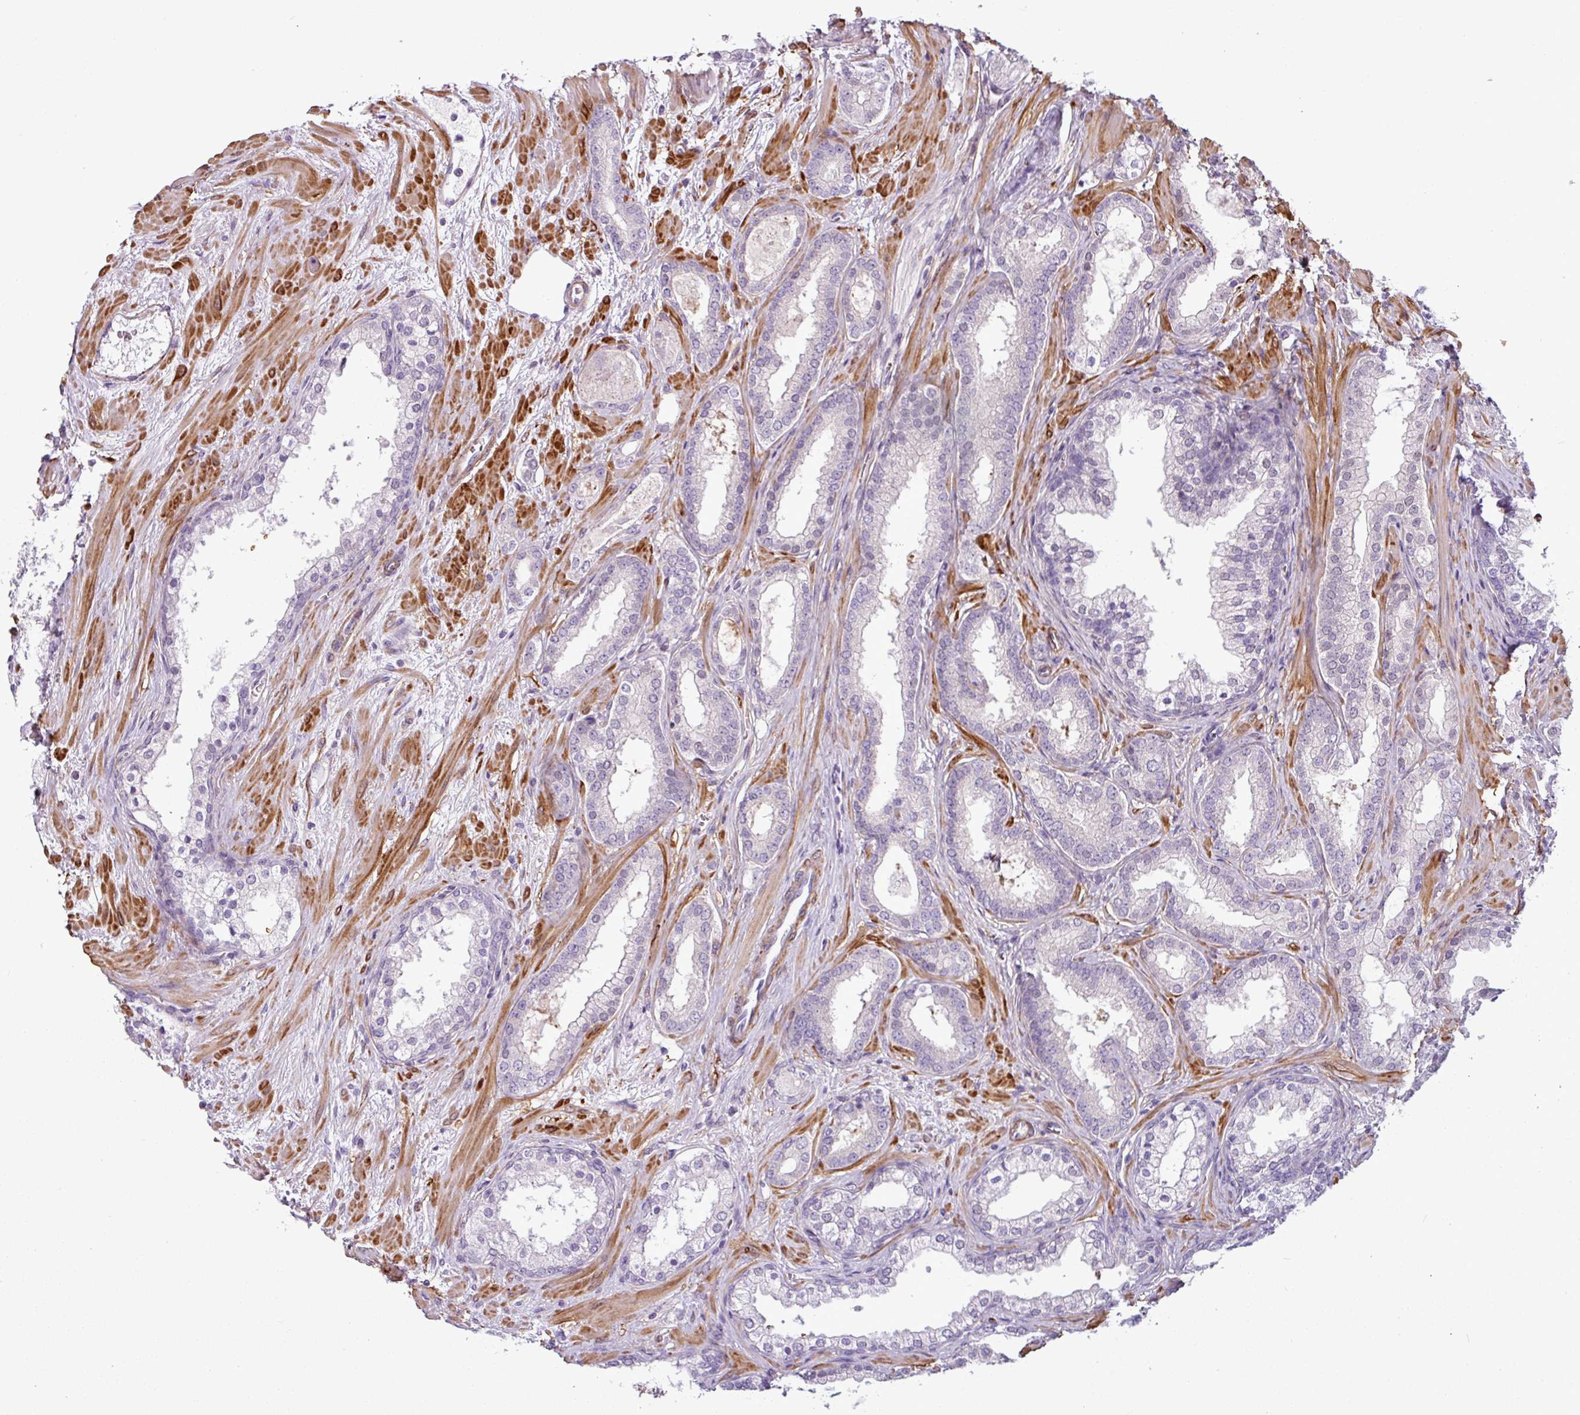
{"staining": {"intensity": "negative", "quantity": "none", "location": "none"}, "tissue": "prostate cancer", "cell_type": "Tumor cells", "image_type": "cancer", "snomed": [{"axis": "morphology", "description": "Adenocarcinoma, High grade"}, {"axis": "topography", "description": "Prostate"}], "caption": "This is a micrograph of immunohistochemistry staining of adenocarcinoma (high-grade) (prostate), which shows no staining in tumor cells.", "gene": "ATP10A", "patient": {"sex": "male", "age": 64}}